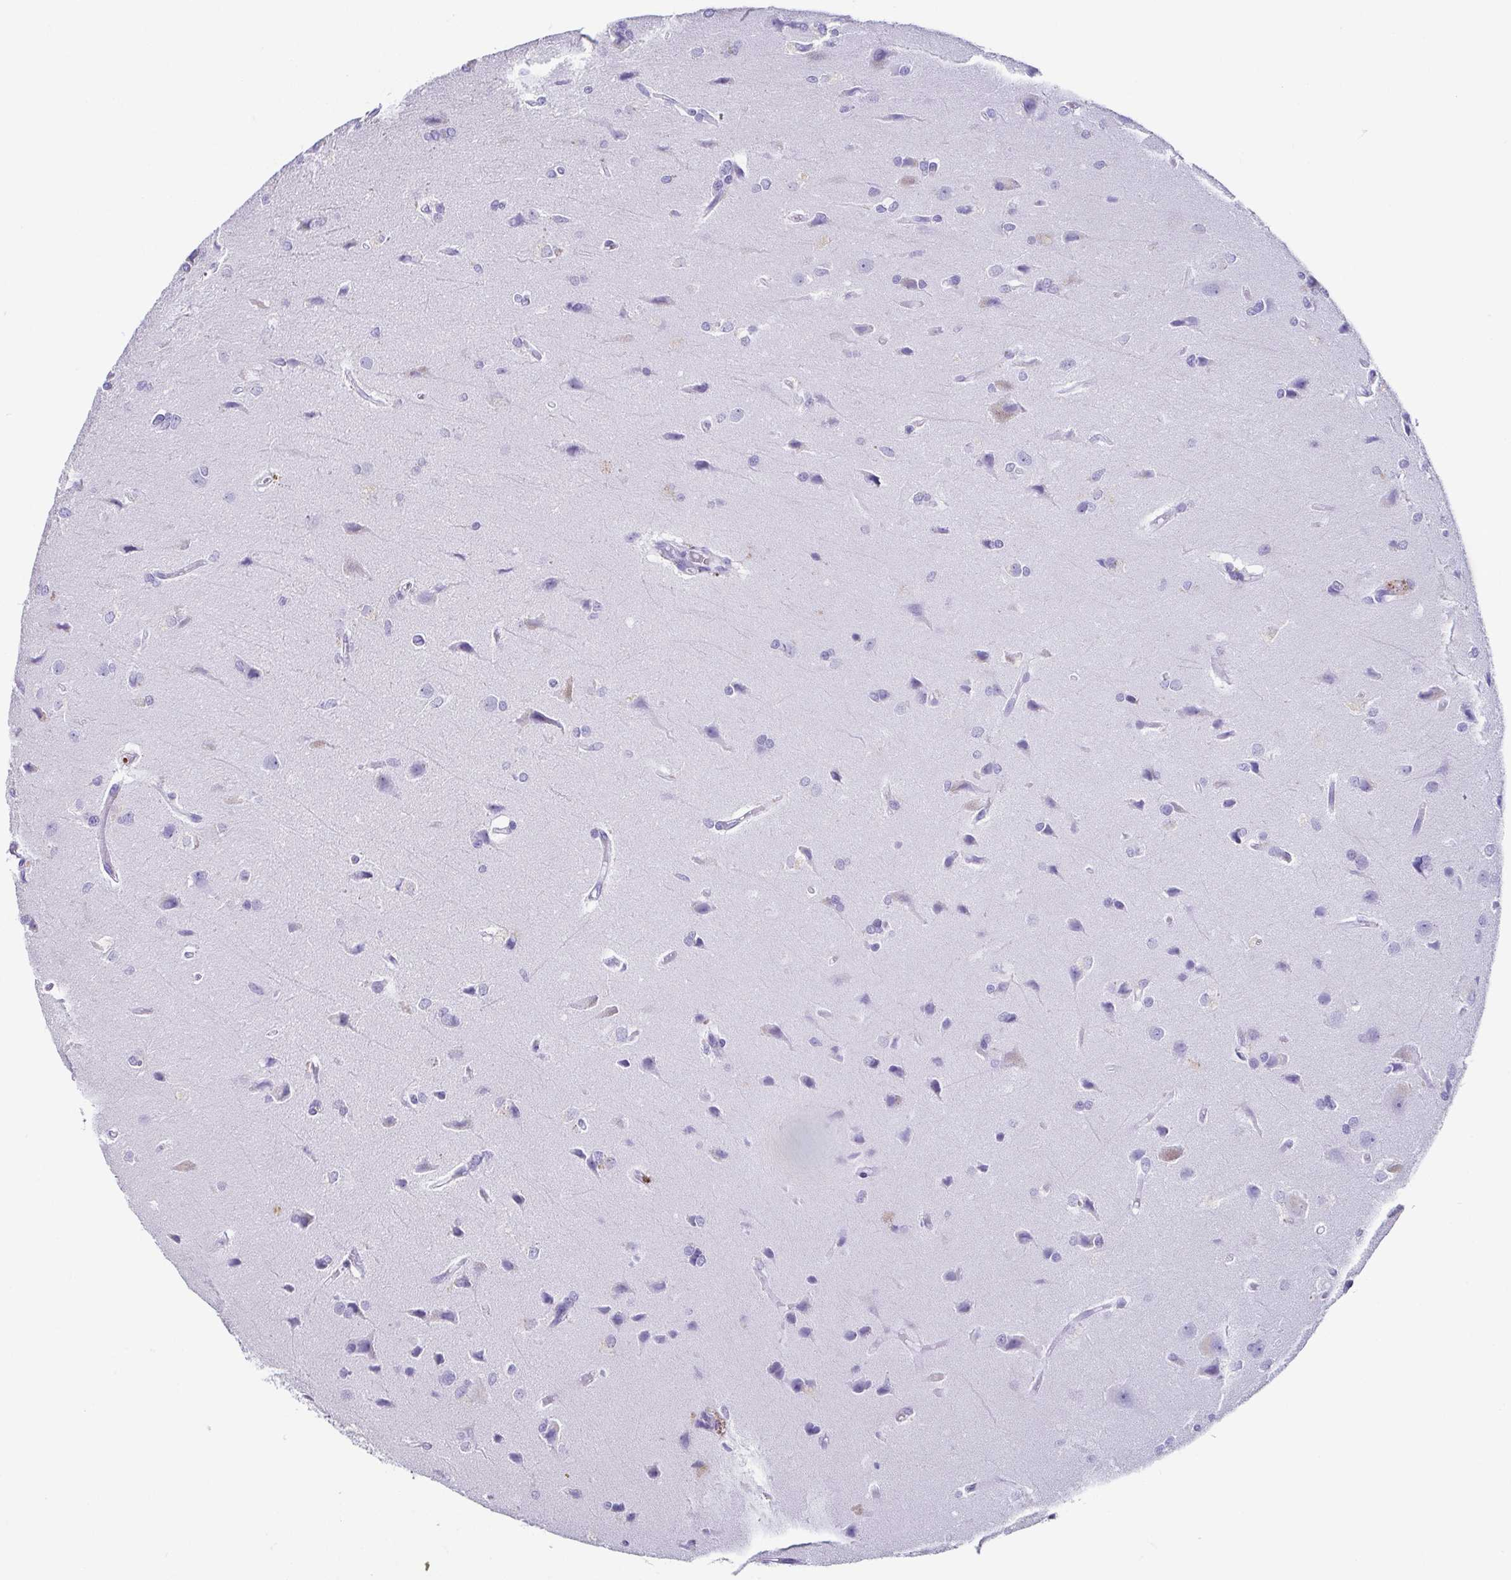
{"staining": {"intensity": "negative", "quantity": "none", "location": "none"}, "tissue": "glioma", "cell_type": "Tumor cells", "image_type": "cancer", "snomed": [{"axis": "morphology", "description": "Glioma, malignant, High grade"}, {"axis": "topography", "description": "Brain"}], "caption": "Tumor cells show no significant positivity in glioma.", "gene": "CD164L2", "patient": {"sex": "female", "age": 70}}